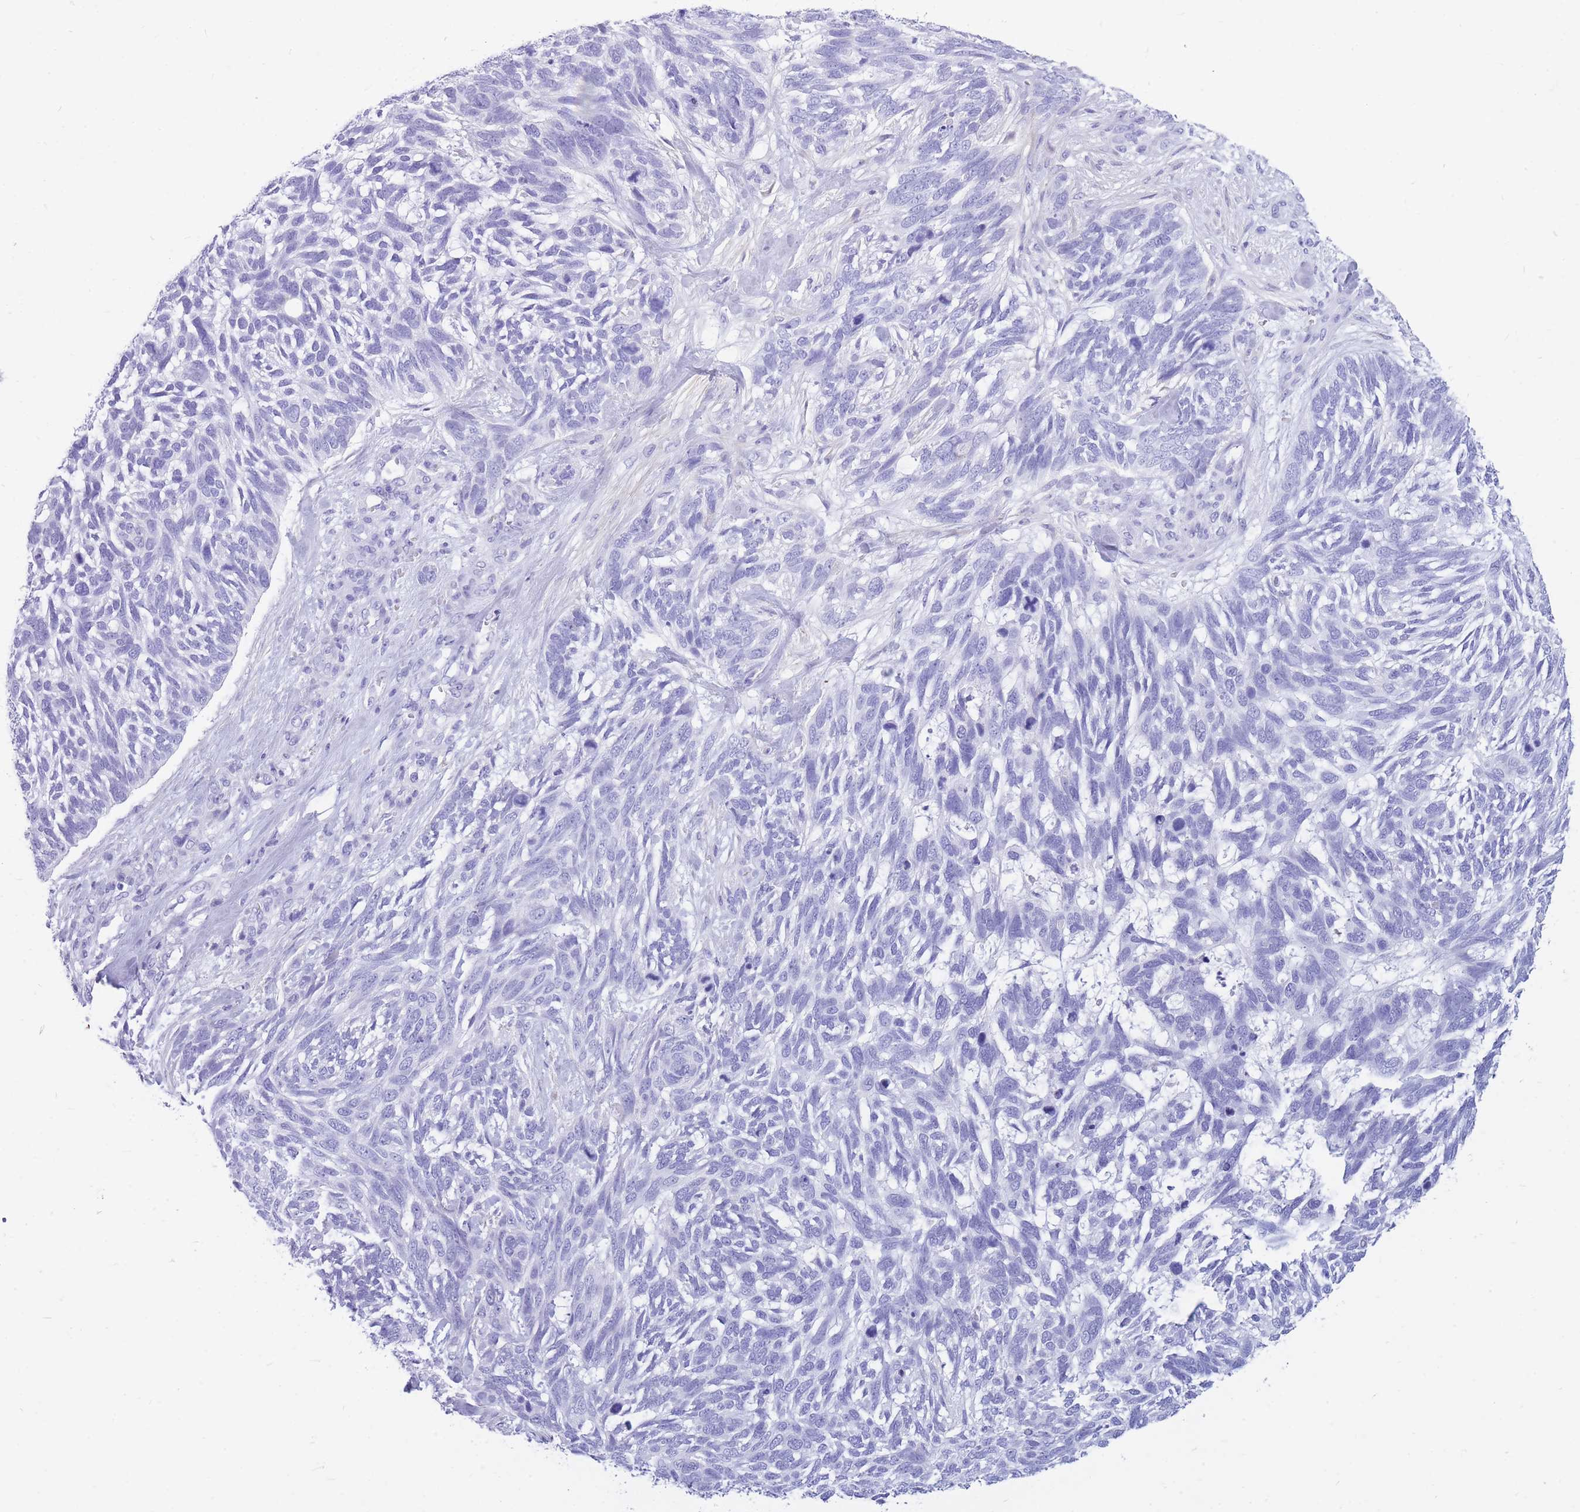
{"staining": {"intensity": "negative", "quantity": "none", "location": "none"}, "tissue": "skin cancer", "cell_type": "Tumor cells", "image_type": "cancer", "snomed": [{"axis": "morphology", "description": "Basal cell carcinoma"}, {"axis": "topography", "description": "Skin"}], "caption": "There is no significant staining in tumor cells of basal cell carcinoma (skin). (Brightfield microscopy of DAB (3,3'-diaminobenzidine) immunohistochemistry at high magnification).", "gene": "ZFP62", "patient": {"sex": "male", "age": 88}}